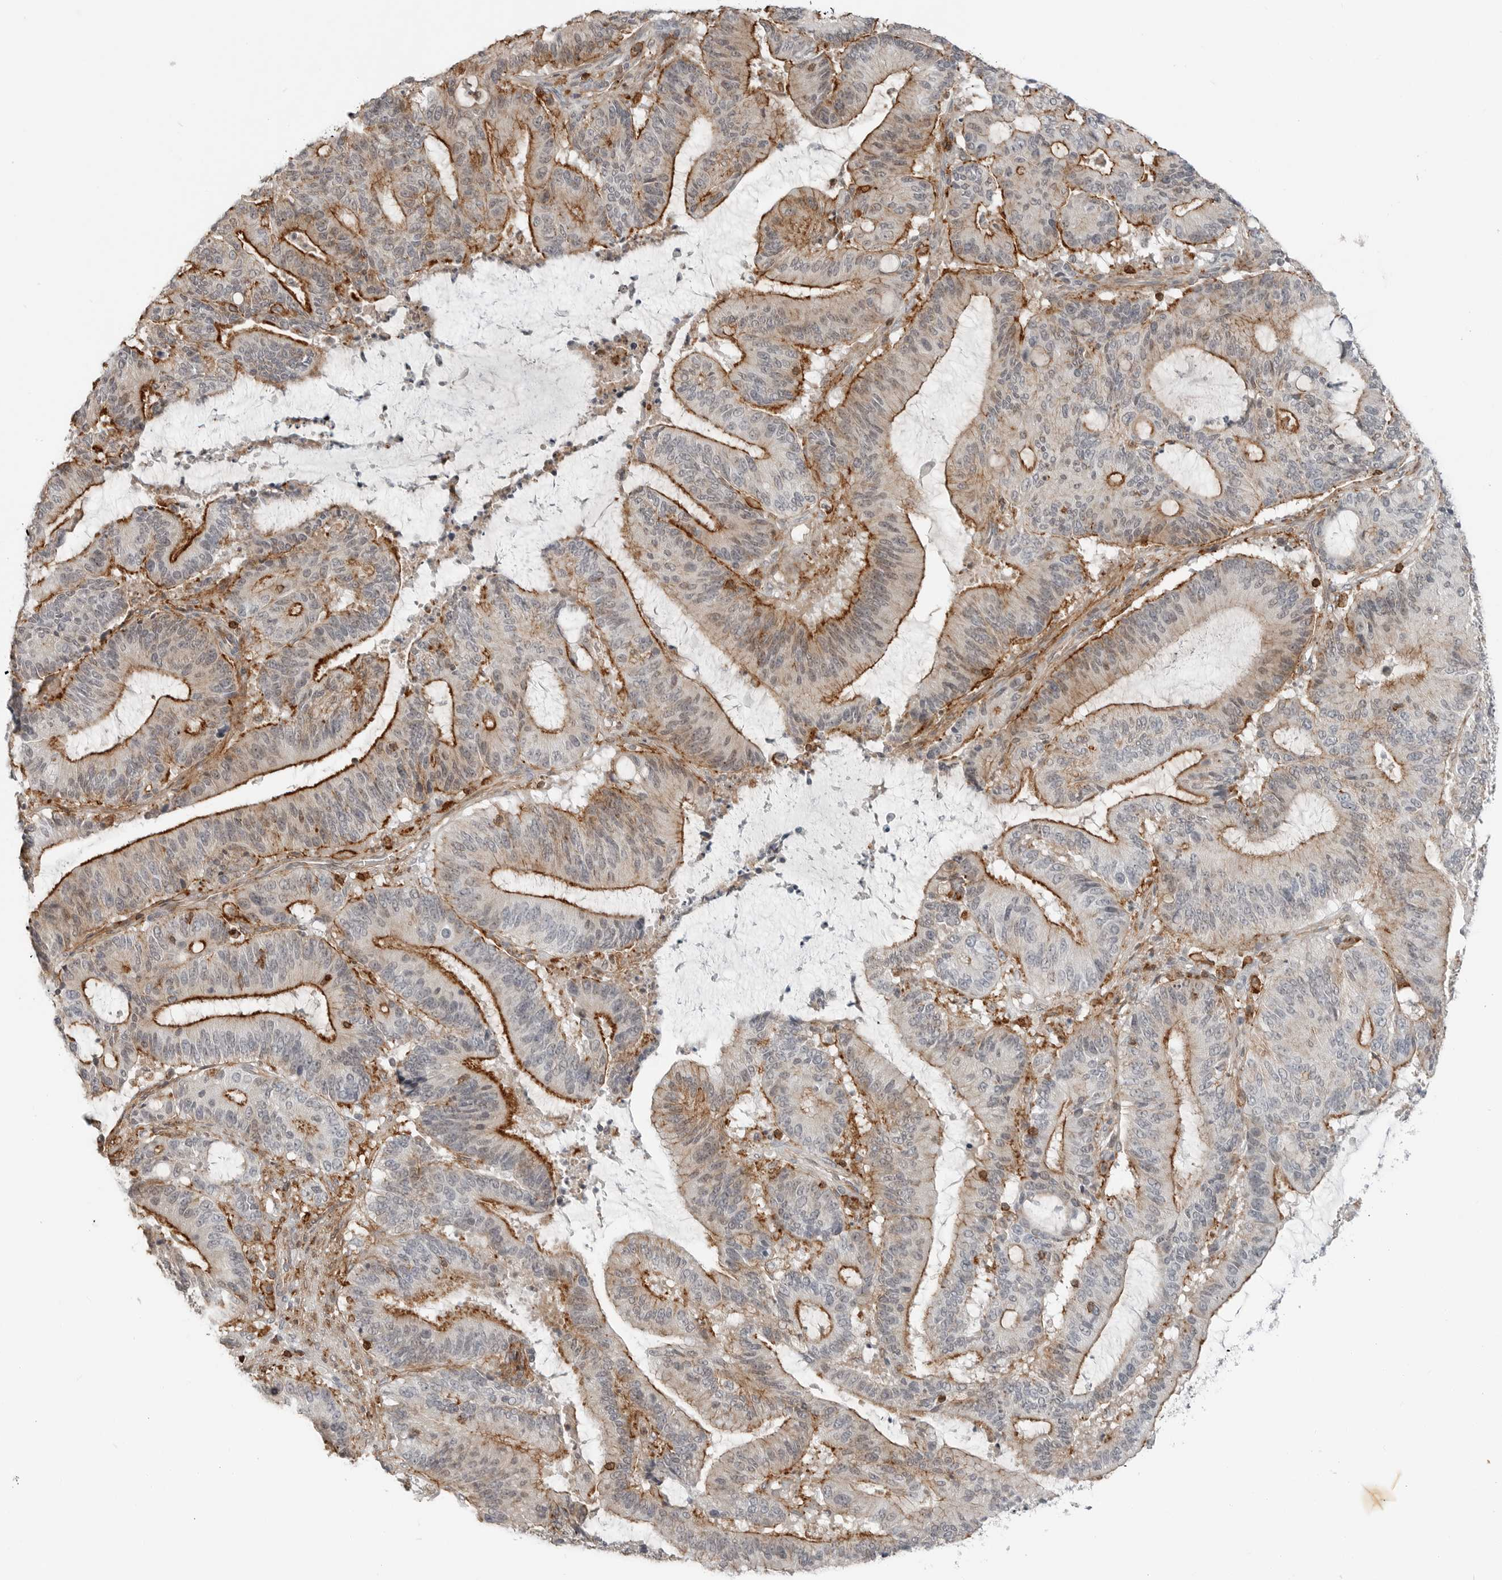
{"staining": {"intensity": "strong", "quantity": "25%-75%", "location": "cytoplasmic/membranous"}, "tissue": "liver cancer", "cell_type": "Tumor cells", "image_type": "cancer", "snomed": [{"axis": "morphology", "description": "Normal tissue, NOS"}, {"axis": "morphology", "description": "Cholangiocarcinoma"}, {"axis": "topography", "description": "Liver"}, {"axis": "topography", "description": "Peripheral nerve tissue"}], "caption": "A brown stain highlights strong cytoplasmic/membranous staining of a protein in cholangiocarcinoma (liver) tumor cells. (Brightfield microscopy of DAB IHC at high magnification).", "gene": "LEFTY2", "patient": {"sex": "female", "age": 73}}